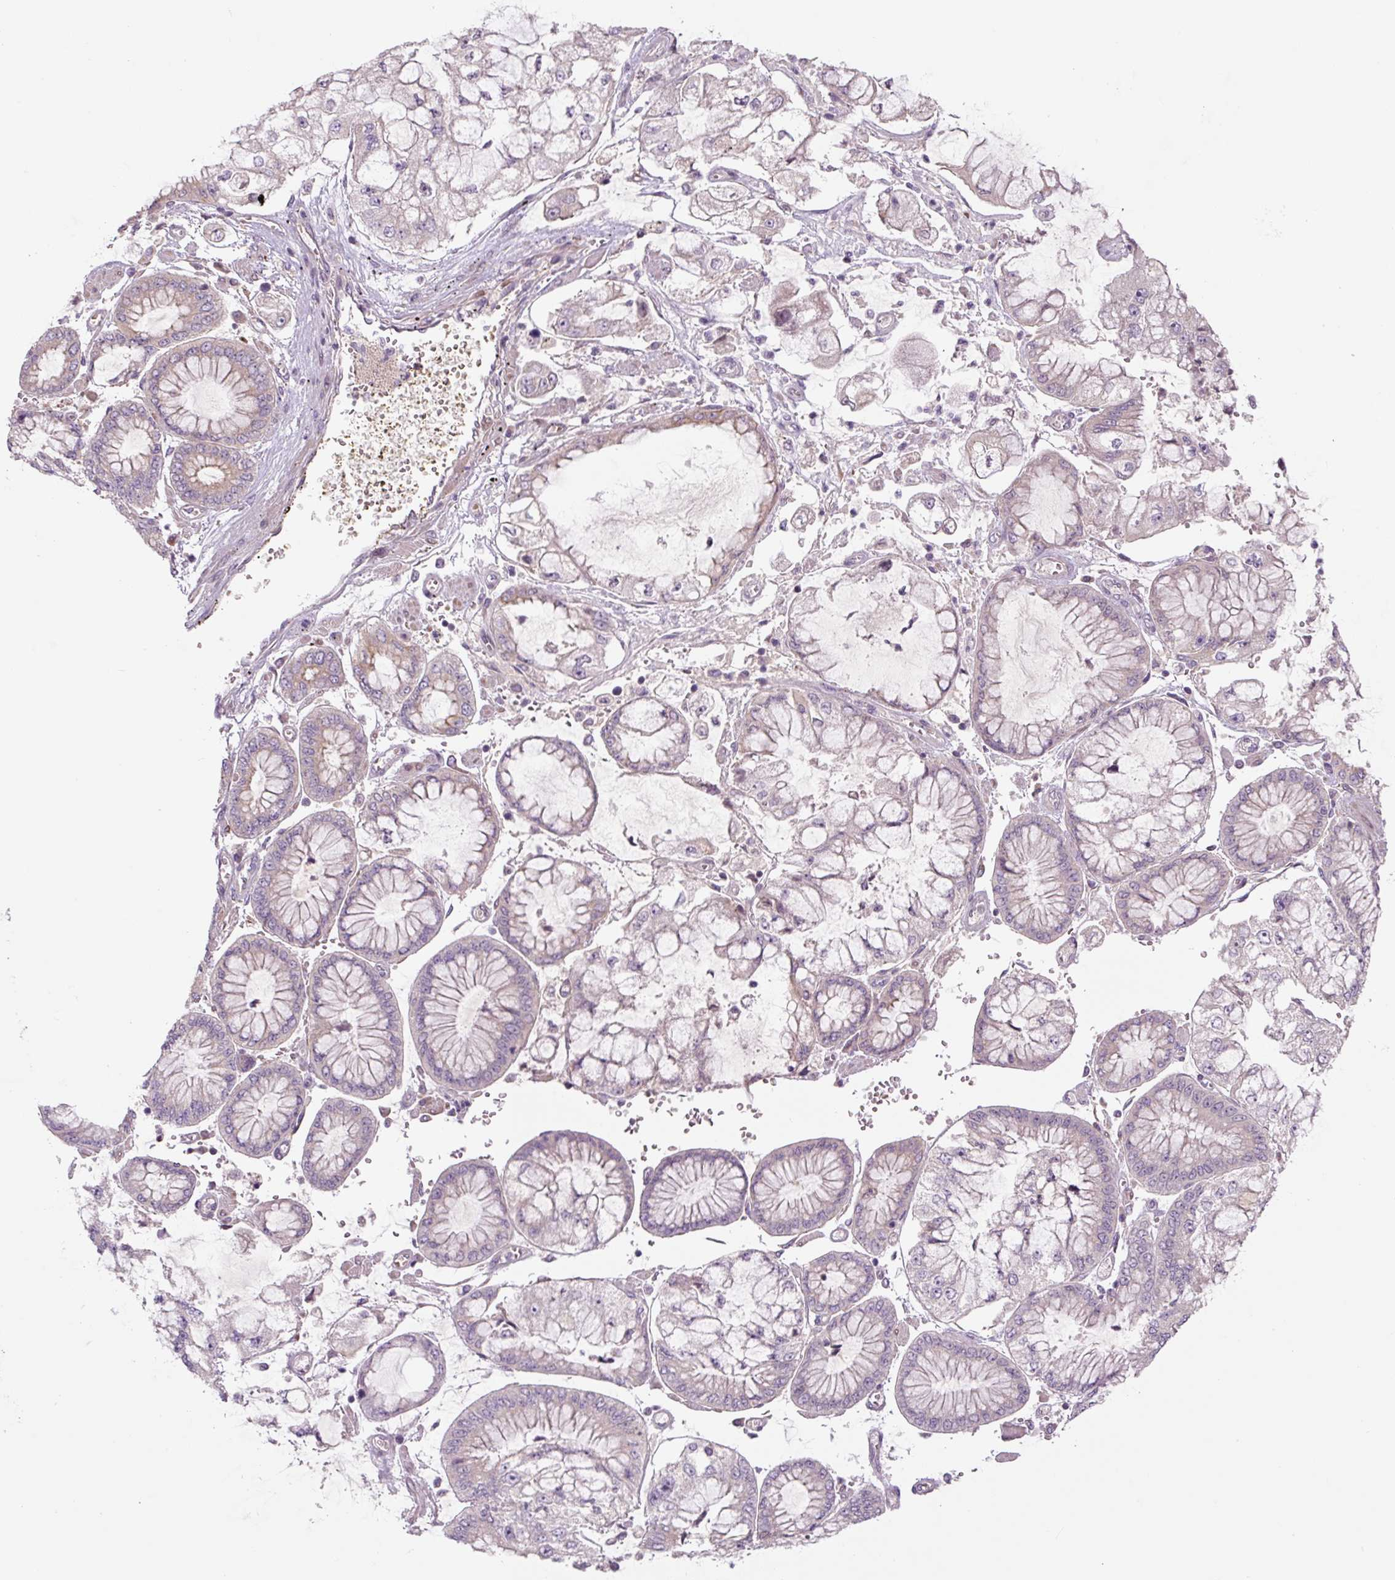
{"staining": {"intensity": "weak", "quantity": "25%-75%", "location": "cytoplasmic/membranous"}, "tissue": "stomach cancer", "cell_type": "Tumor cells", "image_type": "cancer", "snomed": [{"axis": "morphology", "description": "Adenocarcinoma, NOS"}, {"axis": "topography", "description": "Stomach"}], "caption": "The immunohistochemical stain labels weak cytoplasmic/membranous positivity in tumor cells of adenocarcinoma (stomach) tissue.", "gene": "YIF1B", "patient": {"sex": "male", "age": 76}}